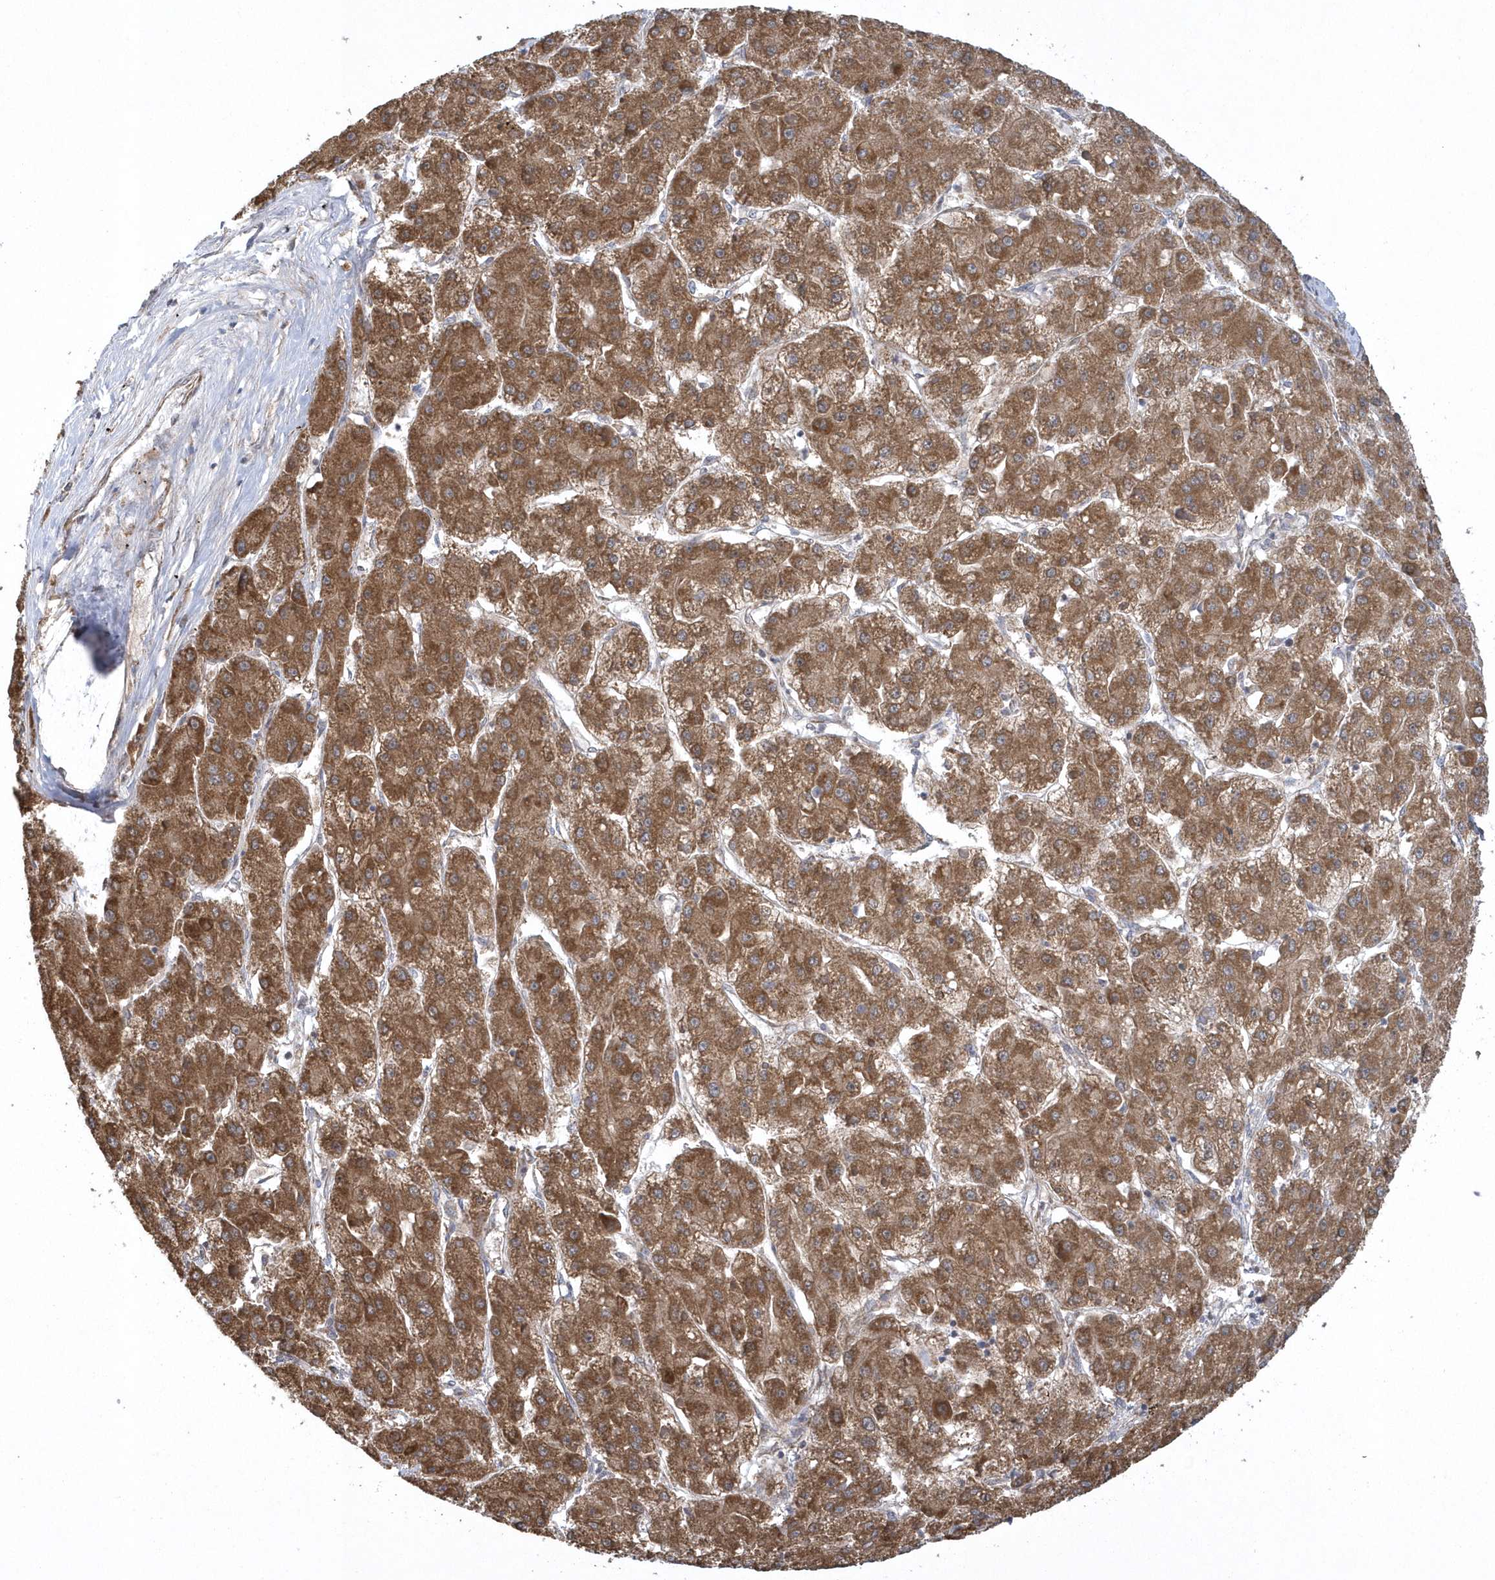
{"staining": {"intensity": "strong", "quantity": ">75%", "location": "cytoplasmic/membranous"}, "tissue": "liver cancer", "cell_type": "Tumor cells", "image_type": "cancer", "snomed": [{"axis": "morphology", "description": "Carcinoma, Hepatocellular, NOS"}, {"axis": "topography", "description": "Liver"}], "caption": "Protein analysis of liver hepatocellular carcinoma tissue displays strong cytoplasmic/membranous positivity in approximately >75% of tumor cells. Ihc stains the protein in brown and the nuclei are stained blue.", "gene": "SLX9", "patient": {"sex": "female", "age": 73}}